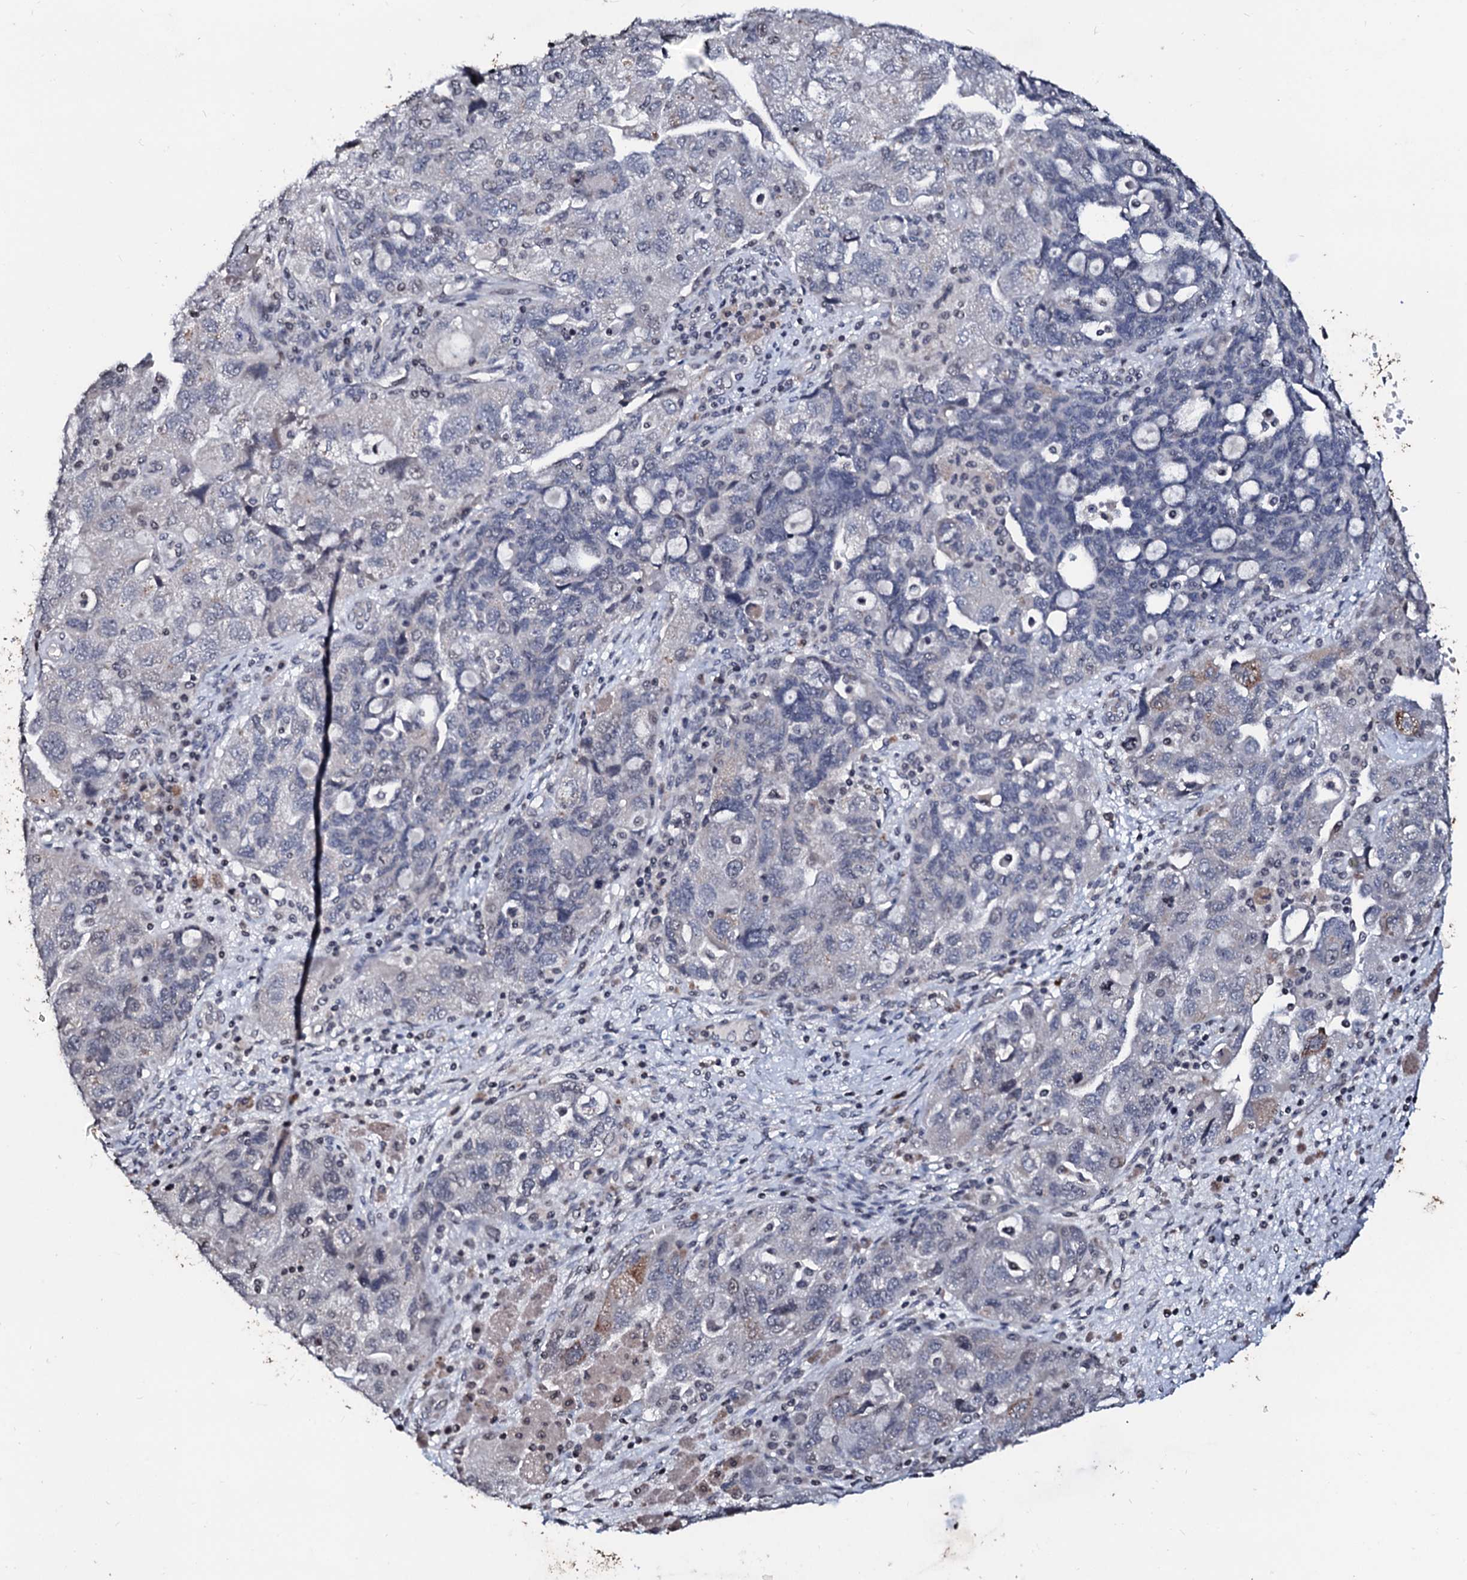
{"staining": {"intensity": "weak", "quantity": "<25%", "location": "cytoplasmic/membranous"}, "tissue": "ovarian cancer", "cell_type": "Tumor cells", "image_type": "cancer", "snomed": [{"axis": "morphology", "description": "Carcinoma, endometroid"}, {"axis": "topography", "description": "Ovary"}], "caption": "High magnification brightfield microscopy of endometroid carcinoma (ovarian) stained with DAB (3,3'-diaminobenzidine) (brown) and counterstained with hematoxylin (blue): tumor cells show no significant positivity. Brightfield microscopy of immunohistochemistry (IHC) stained with DAB (3,3'-diaminobenzidine) (brown) and hematoxylin (blue), captured at high magnification.", "gene": "LSM11", "patient": {"sex": "female", "age": 51}}